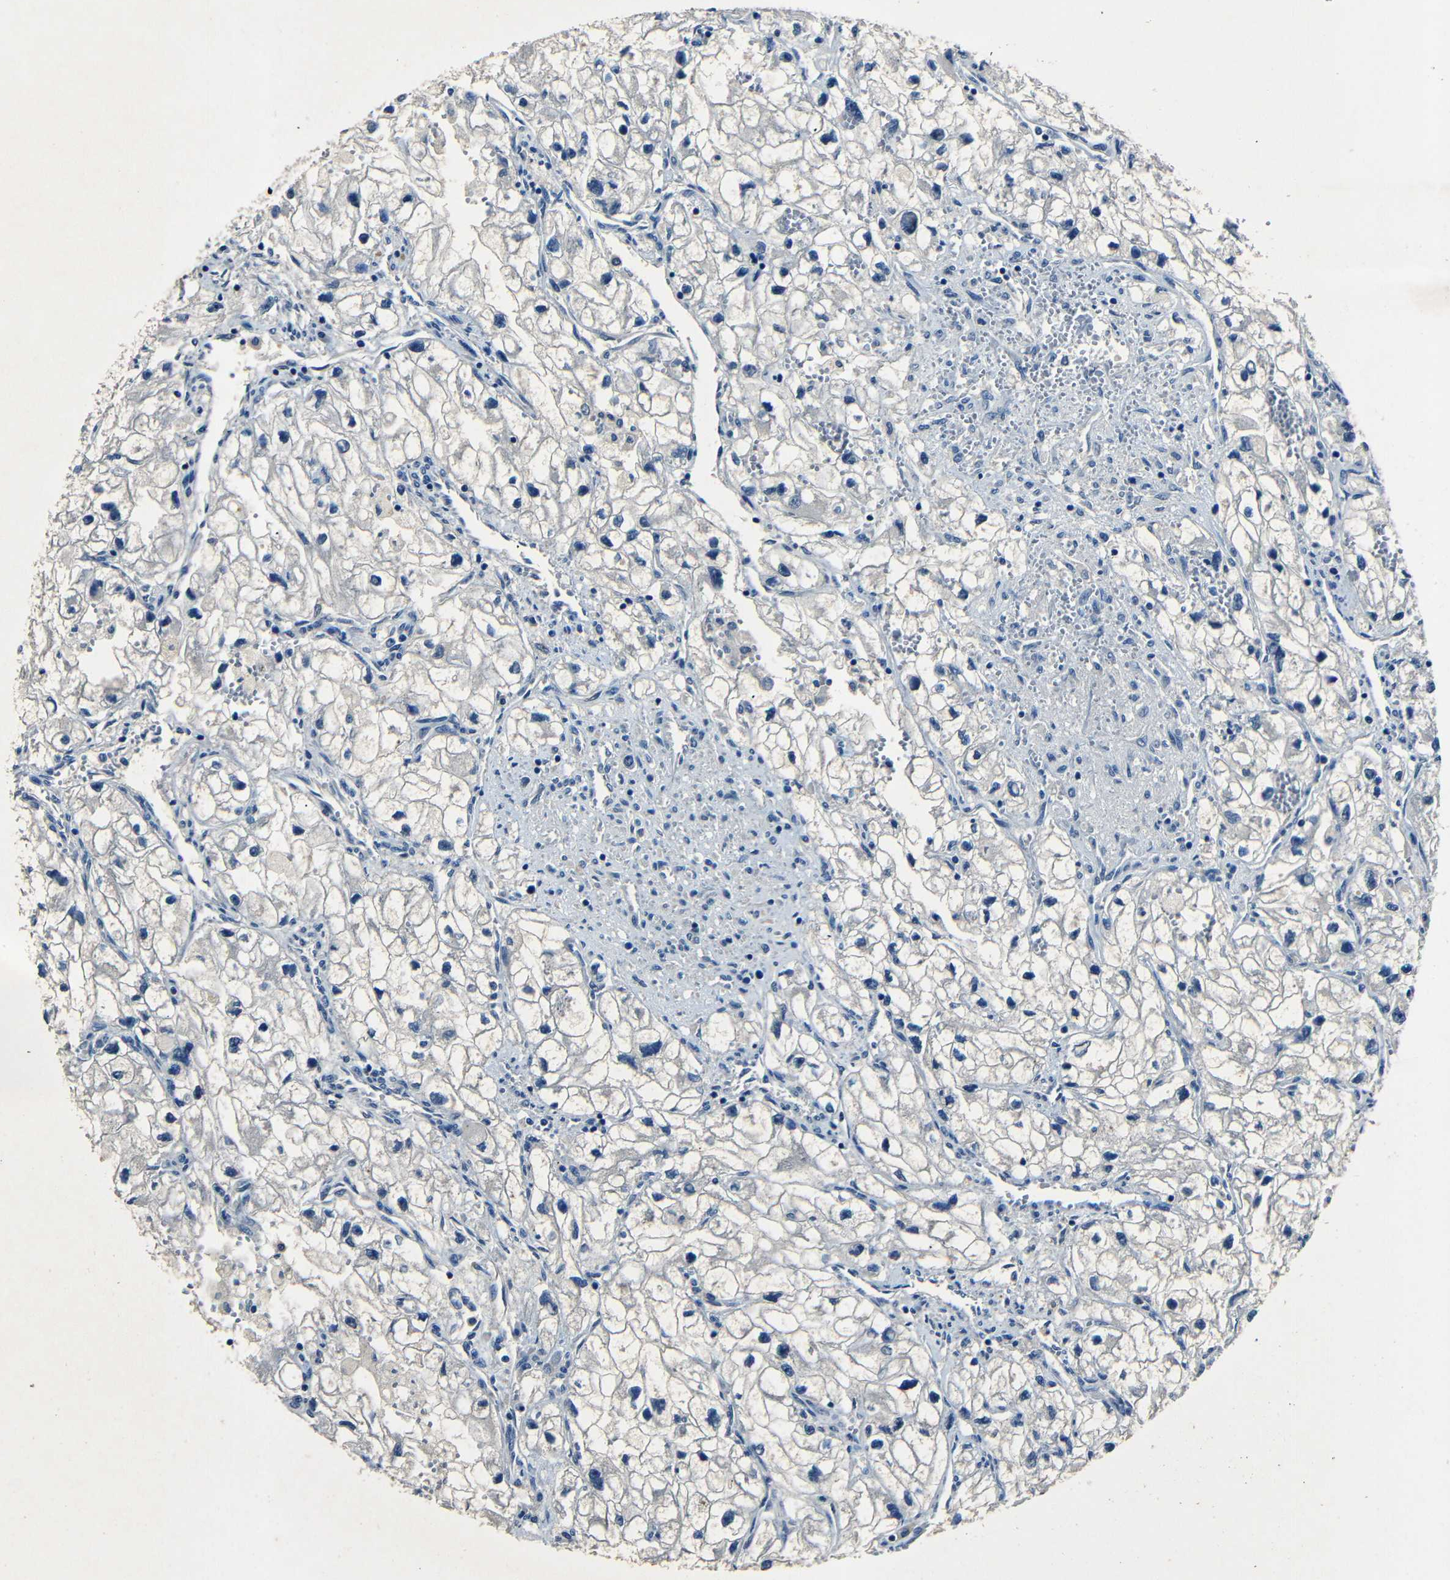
{"staining": {"intensity": "negative", "quantity": "none", "location": "none"}, "tissue": "renal cancer", "cell_type": "Tumor cells", "image_type": "cancer", "snomed": [{"axis": "morphology", "description": "Adenocarcinoma, NOS"}, {"axis": "topography", "description": "Kidney"}], "caption": "IHC photomicrograph of neoplastic tissue: renal adenocarcinoma stained with DAB displays no significant protein expression in tumor cells. Brightfield microscopy of immunohistochemistry stained with DAB (3,3'-diaminobenzidine) (brown) and hematoxylin (blue), captured at high magnification.", "gene": "NCMAP", "patient": {"sex": "female", "age": 70}}